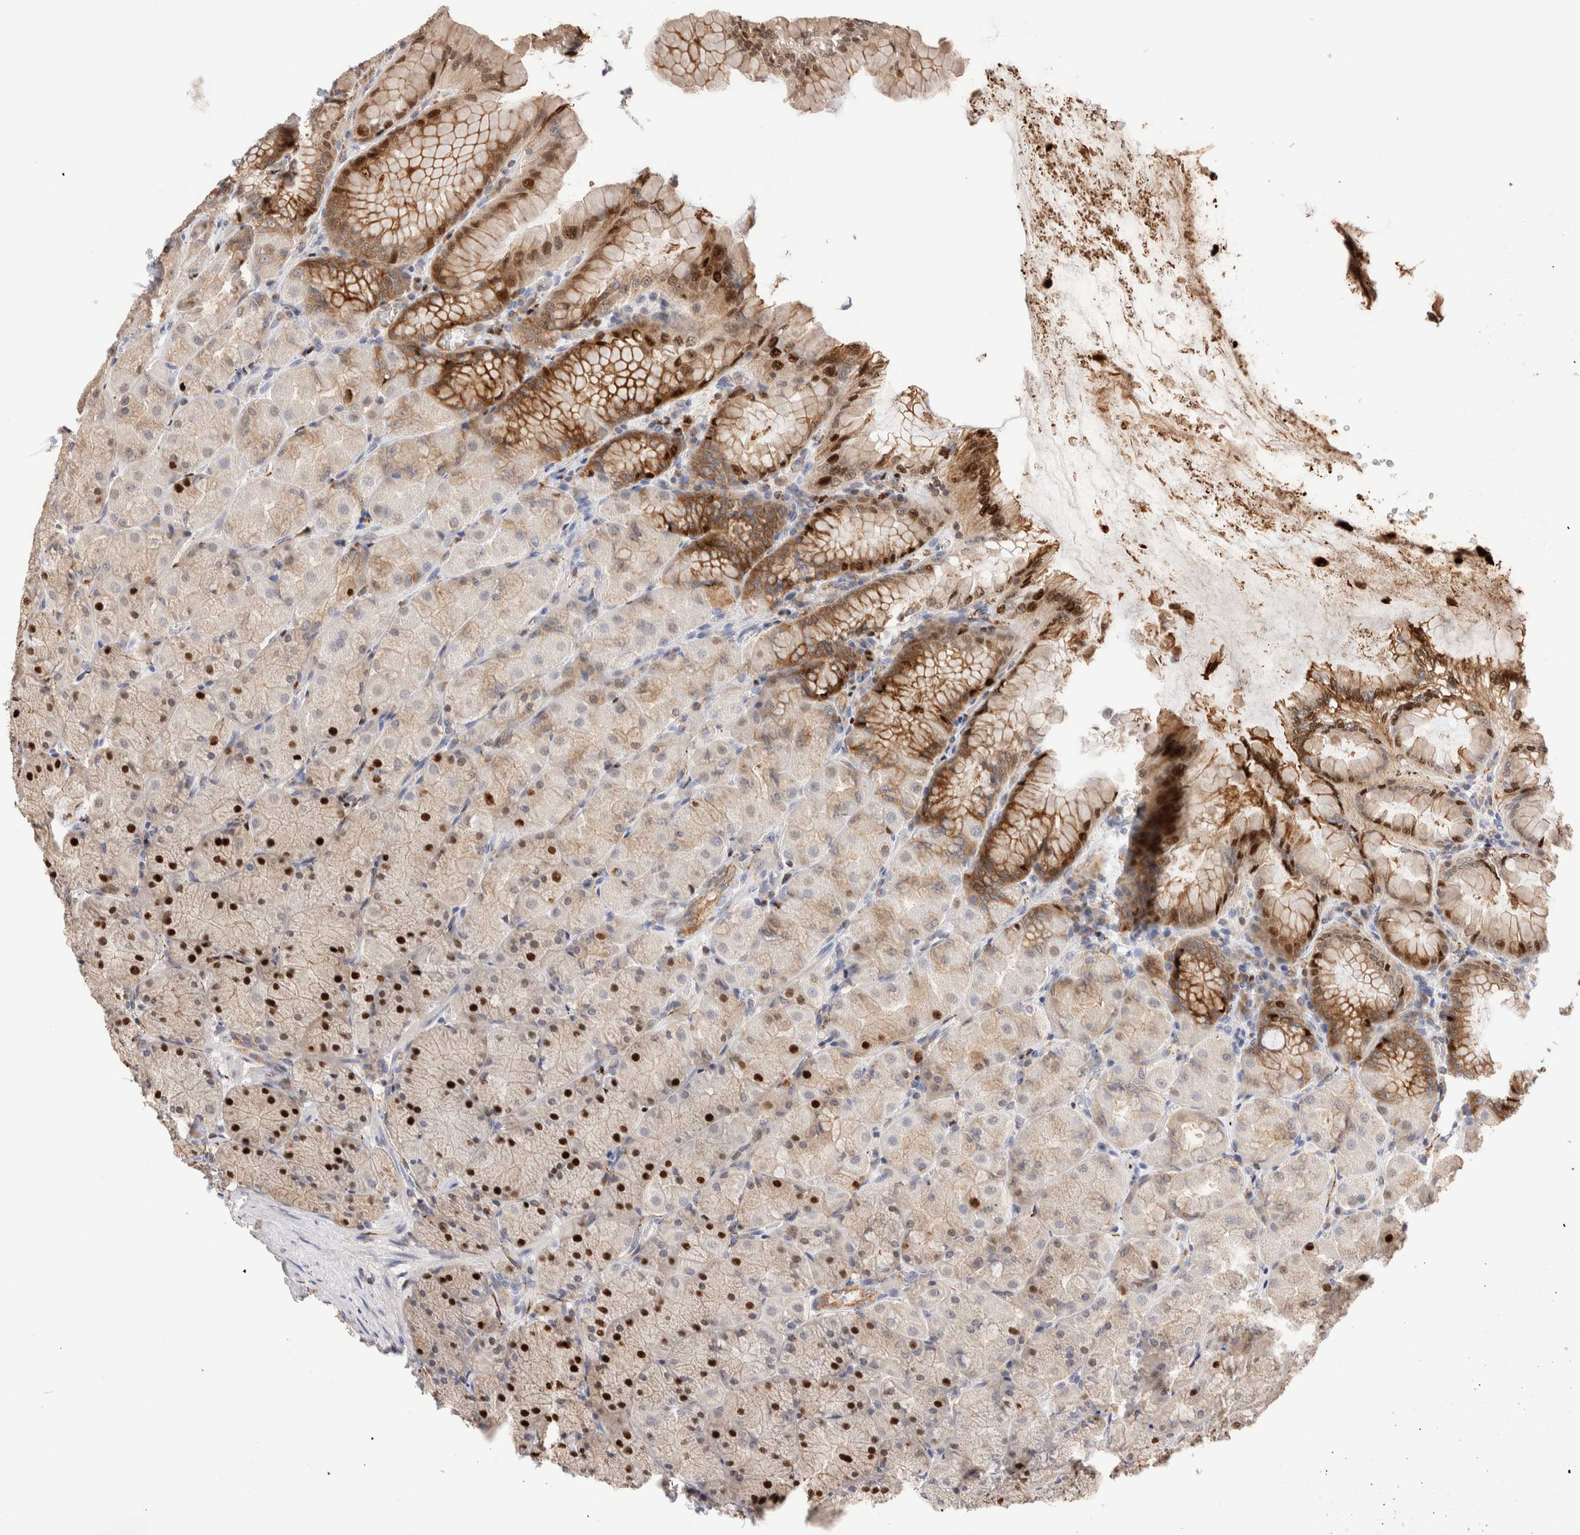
{"staining": {"intensity": "strong", "quantity": "25%-75%", "location": "cytoplasmic/membranous,nuclear"}, "tissue": "stomach", "cell_type": "Glandular cells", "image_type": "normal", "snomed": [{"axis": "morphology", "description": "Normal tissue, NOS"}, {"axis": "topography", "description": "Stomach, upper"}], "caption": "Human stomach stained for a protein (brown) displays strong cytoplasmic/membranous,nuclear positive staining in about 25%-75% of glandular cells.", "gene": "NSMAF", "patient": {"sex": "female", "age": 56}}